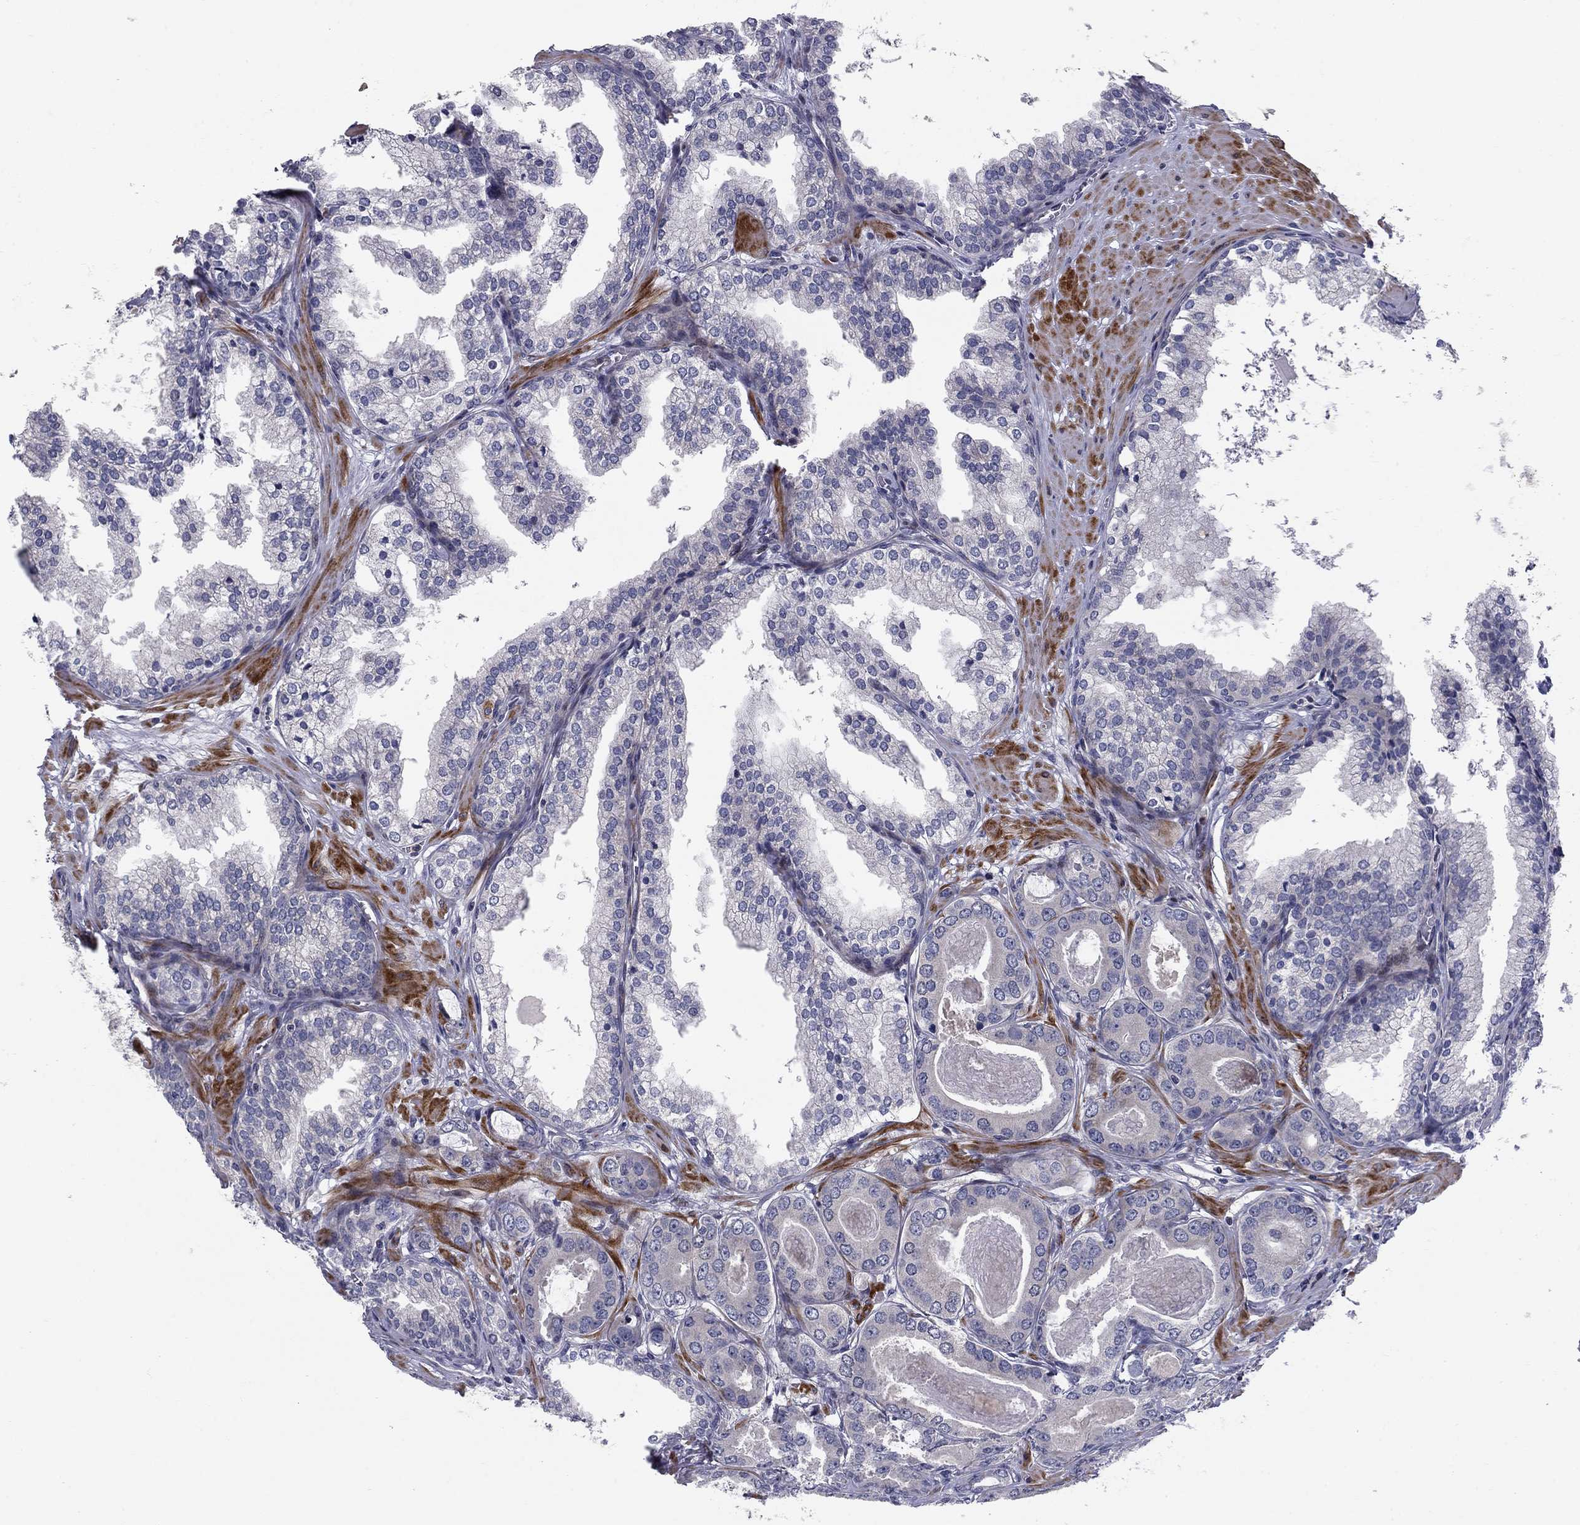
{"staining": {"intensity": "negative", "quantity": "none", "location": "none"}, "tissue": "prostate cancer", "cell_type": "Tumor cells", "image_type": "cancer", "snomed": [{"axis": "morphology", "description": "Adenocarcinoma, NOS"}, {"axis": "topography", "description": "Prostate"}], "caption": "Image shows no significant protein positivity in tumor cells of prostate adenocarcinoma.", "gene": "MIOS", "patient": {"sex": "male", "age": 61}}